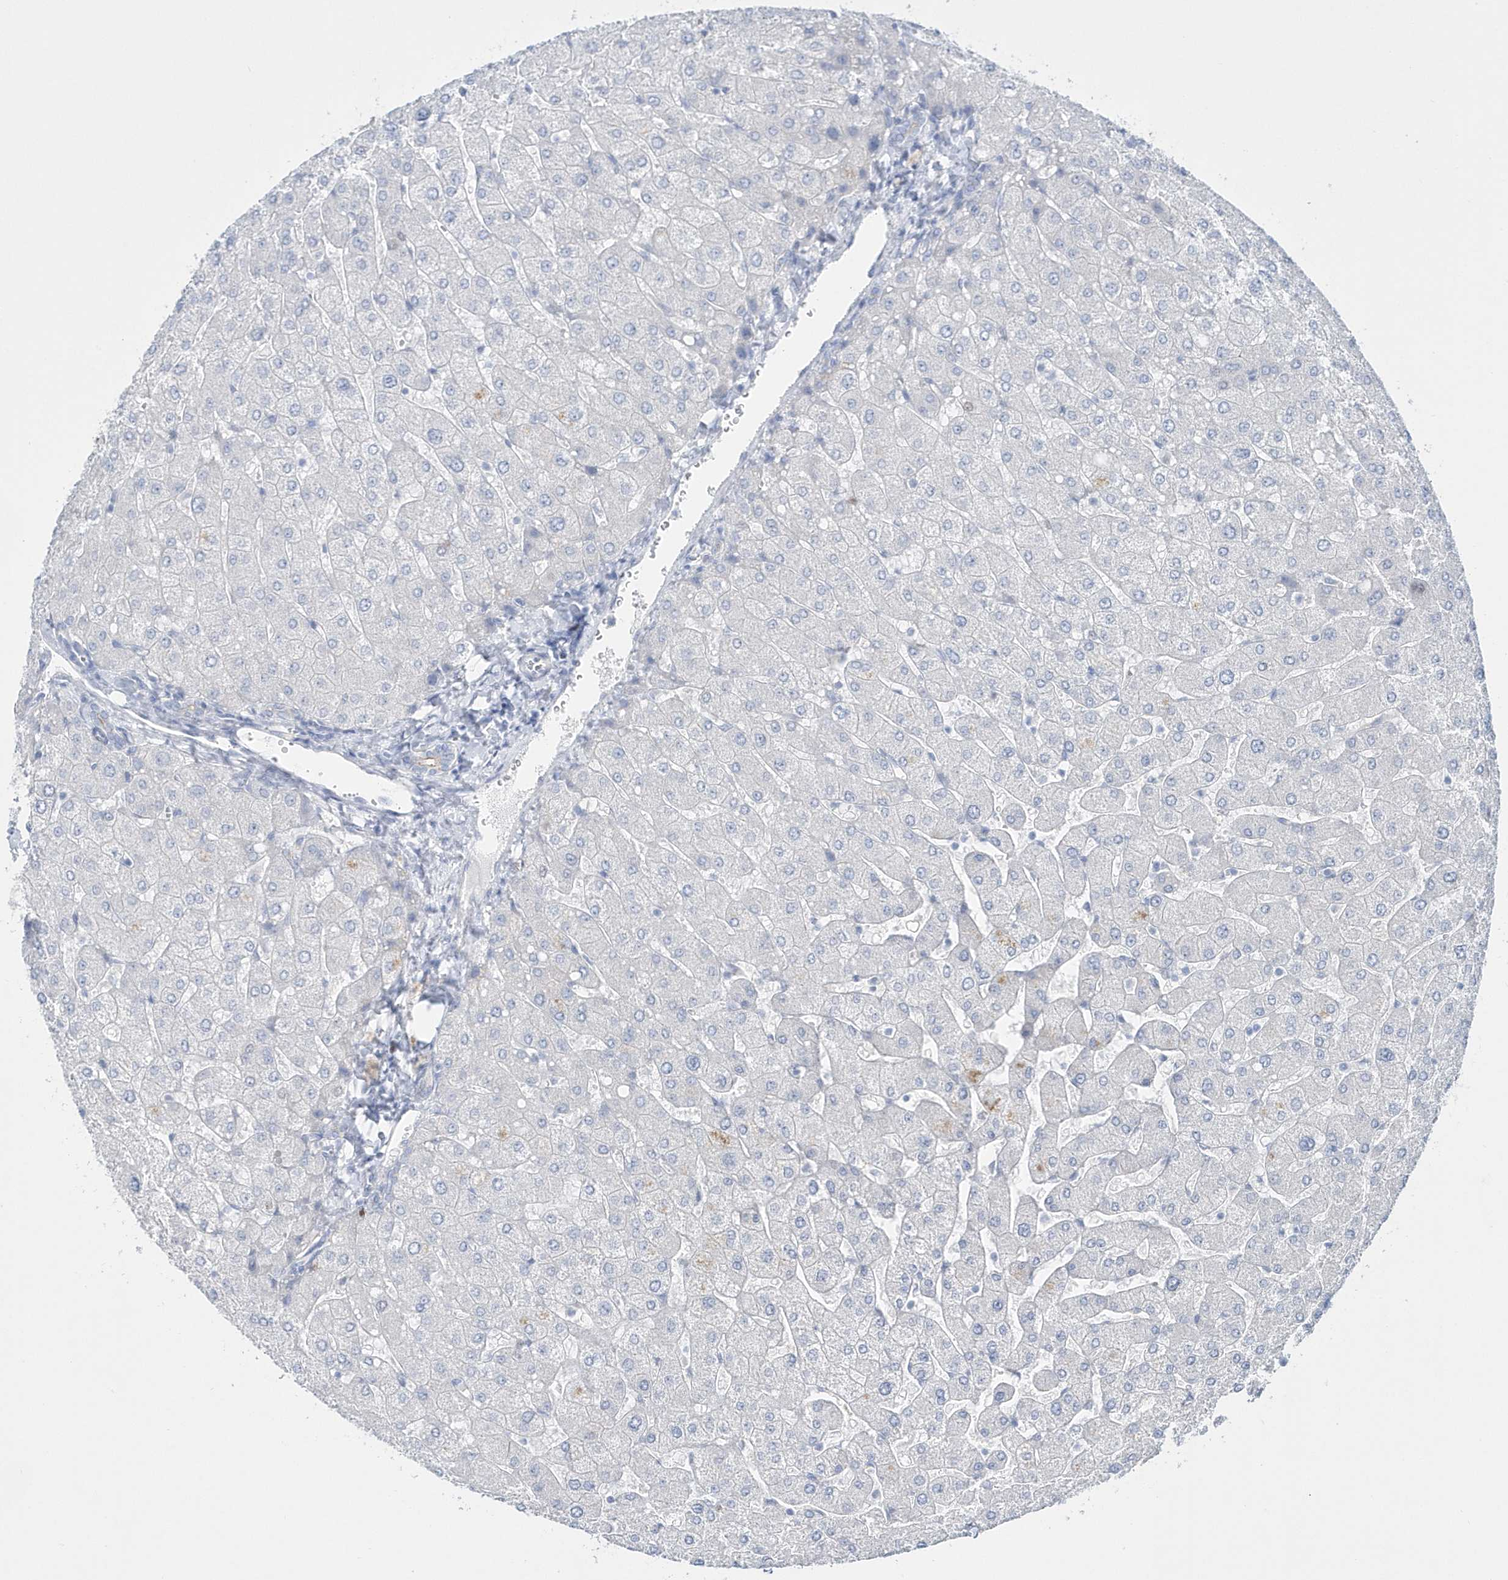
{"staining": {"intensity": "negative", "quantity": "none", "location": "none"}, "tissue": "liver", "cell_type": "Cholangiocytes", "image_type": "normal", "snomed": [{"axis": "morphology", "description": "Normal tissue, NOS"}, {"axis": "topography", "description": "Liver"}], "caption": "Immunohistochemical staining of benign human liver displays no significant expression in cholangiocytes. (Immunohistochemistry, brightfield microscopy, high magnification).", "gene": "TMCO6", "patient": {"sex": "male", "age": 55}}